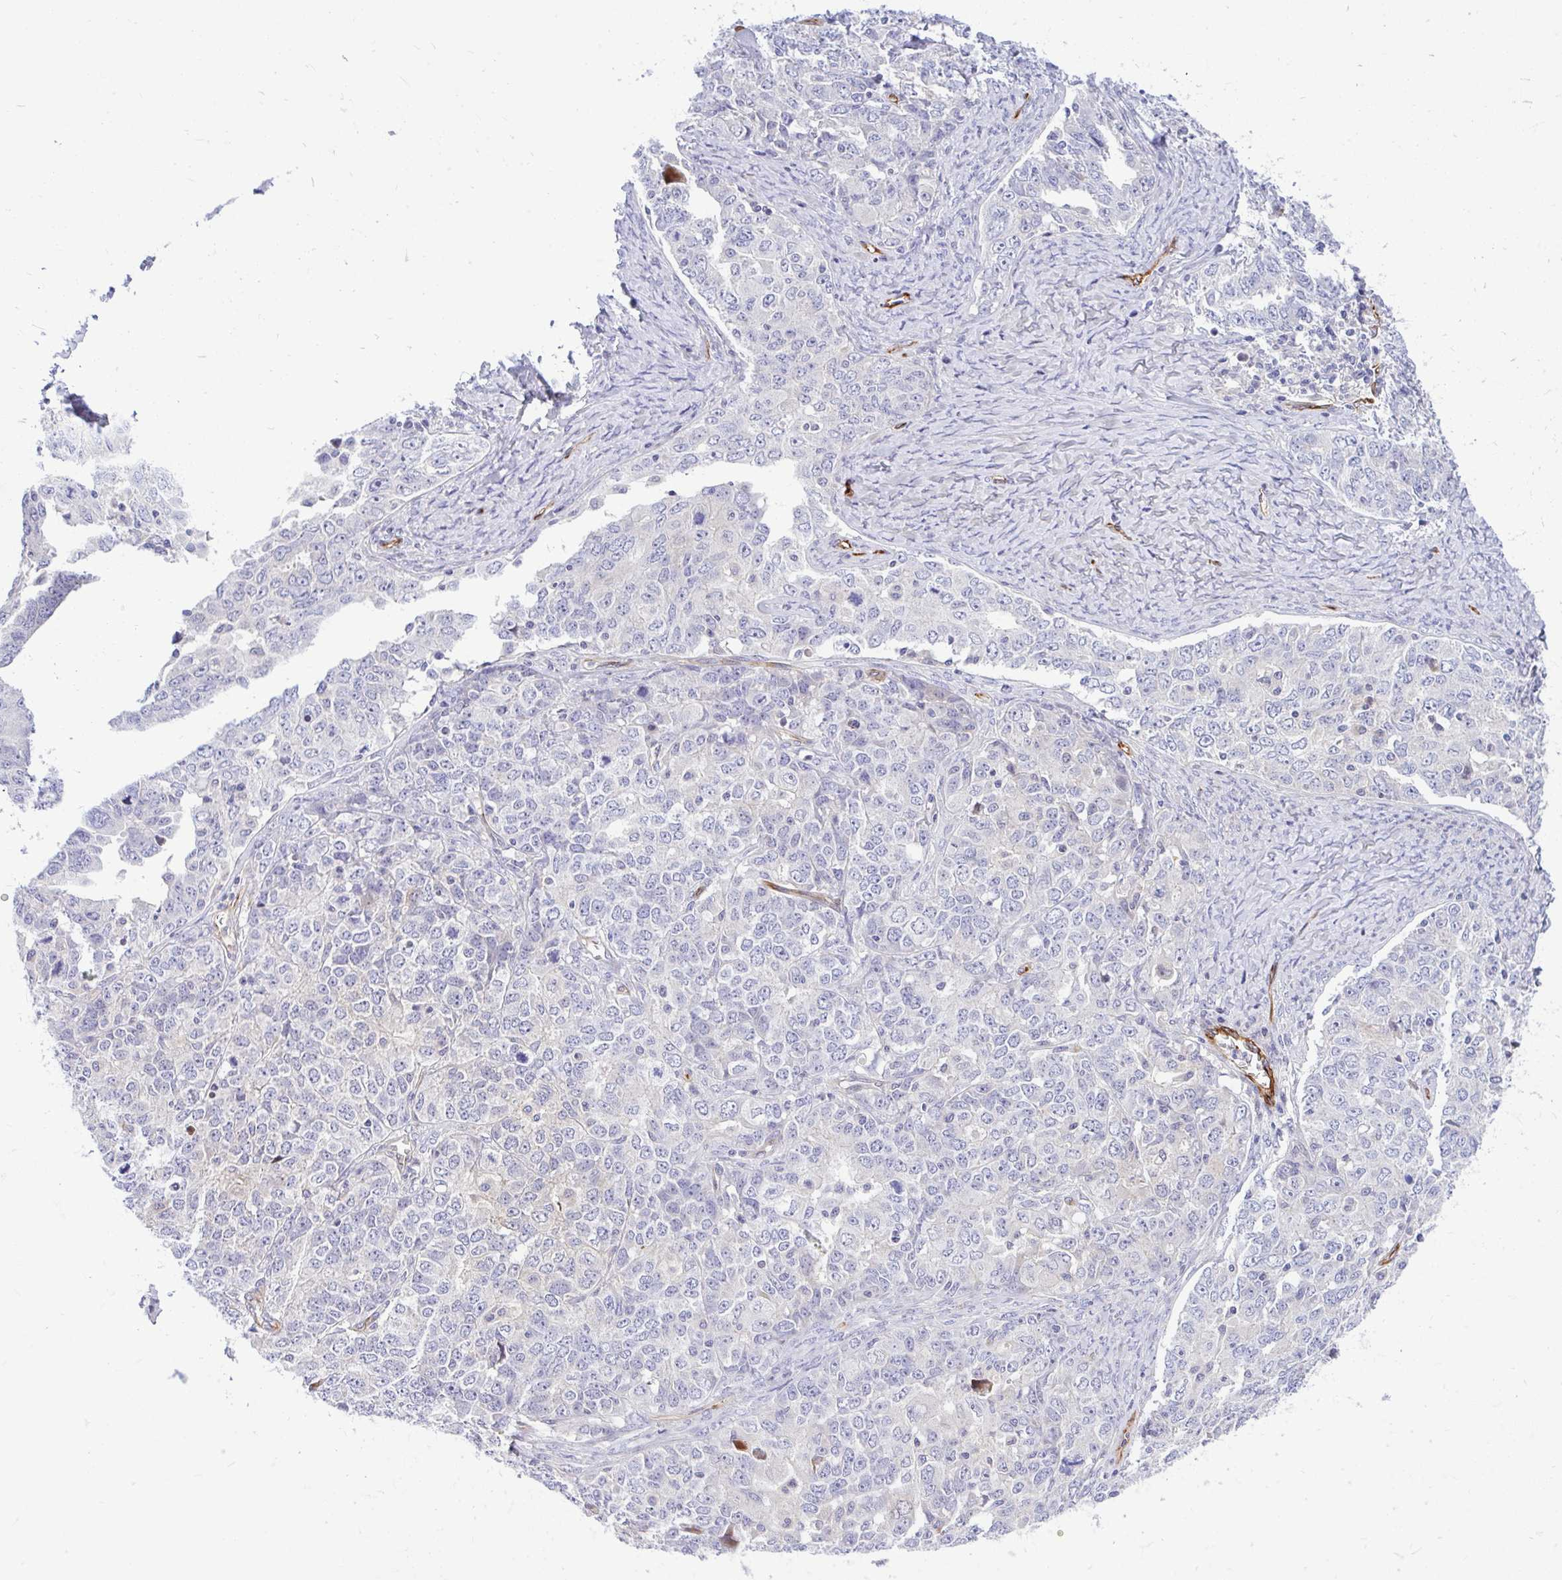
{"staining": {"intensity": "negative", "quantity": "none", "location": "none"}, "tissue": "ovarian cancer", "cell_type": "Tumor cells", "image_type": "cancer", "snomed": [{"axis": "morphology", "description": "Carcinoma, endometroid"}, {"axis": "topography", "description": "Ovary"}], "caption": "The micrograph exhibits no staining of tumor cells in ovarian endometroid carcinoma.", "gene": "ESPNL", "patient": {"sex": "female", "age": 62}}